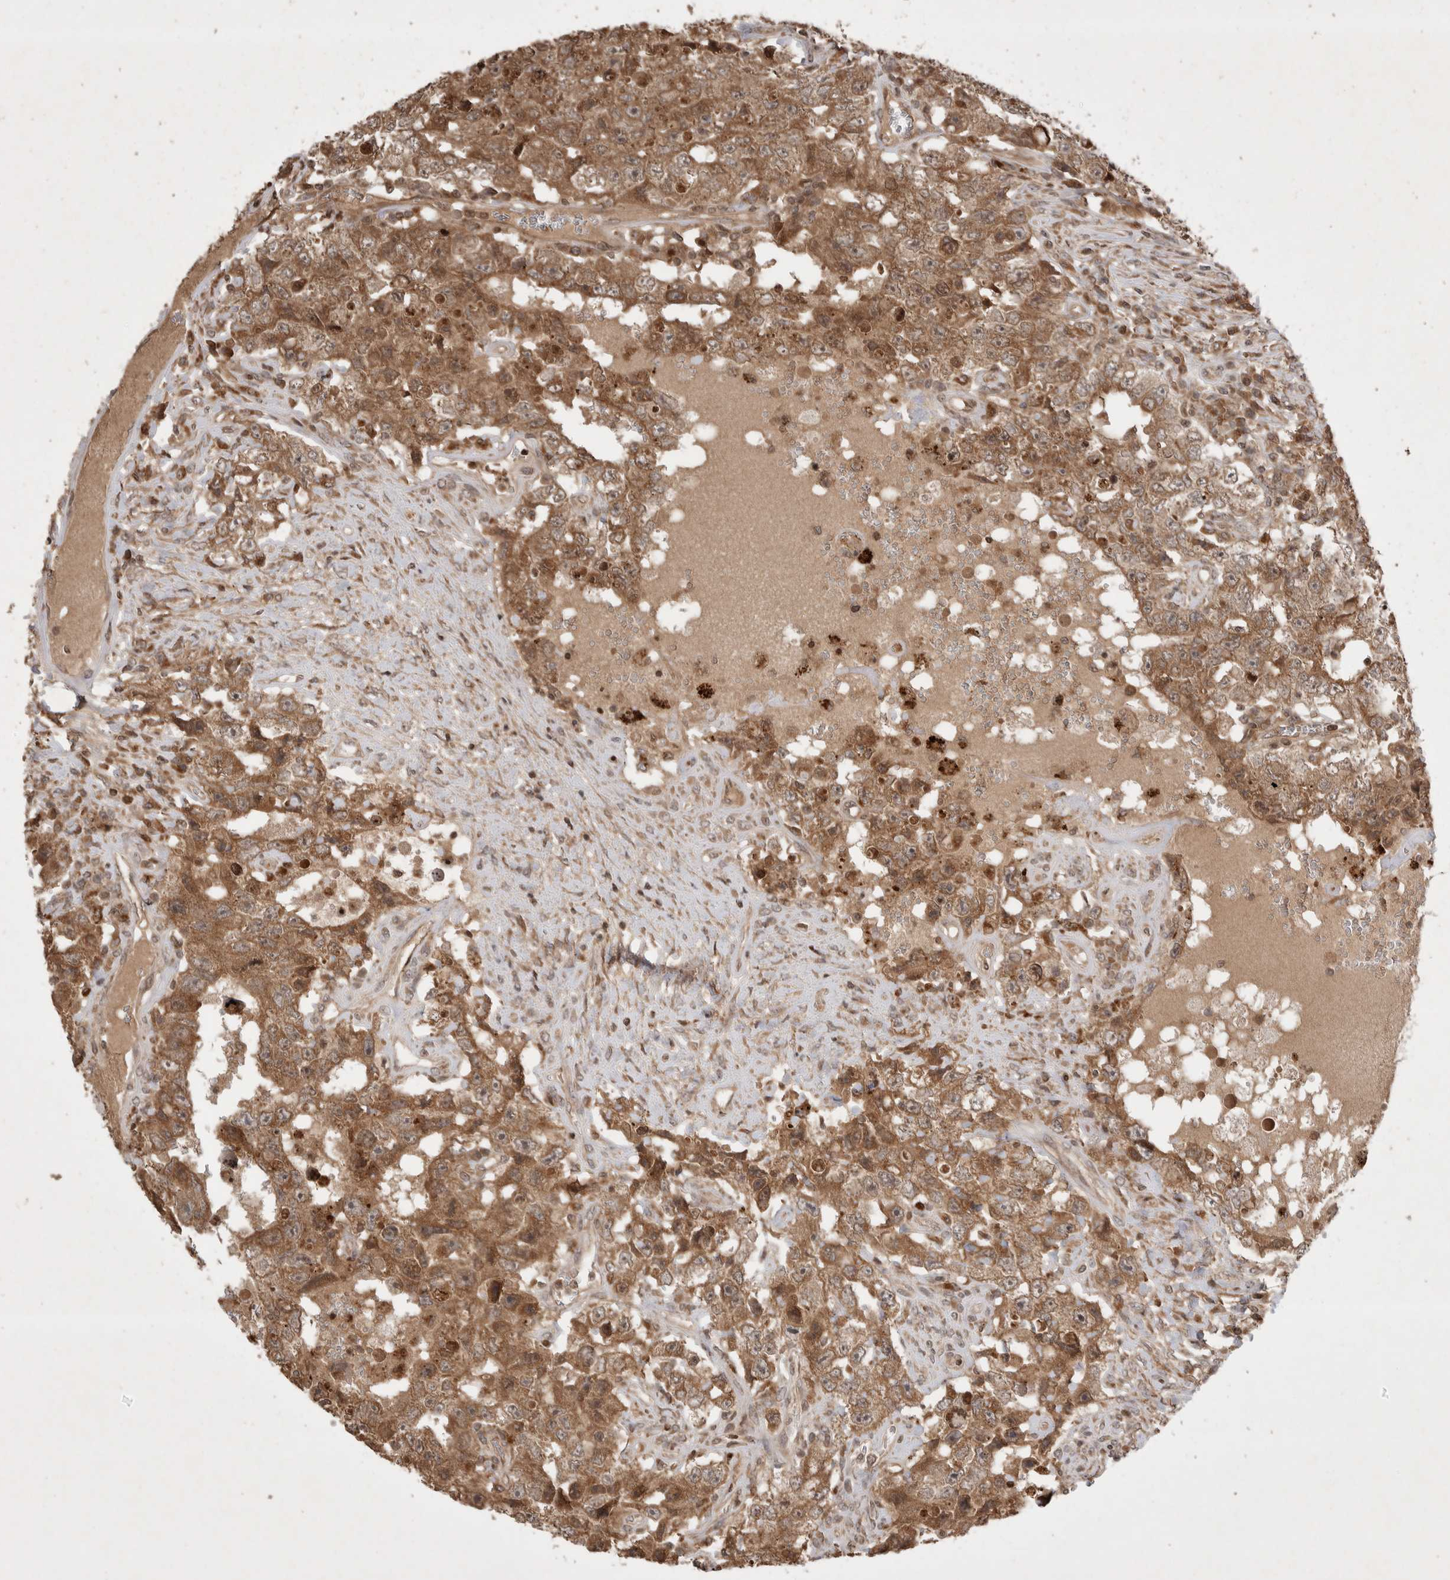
{"staining": {"intensity": "moderate", "quantity": ">75%", "location": "cytoplasmic/membranous"}, "tissue": "testis cancer", "cell_type": "Tumor cells", "image_type": "cancer", "snomed": [{"axis": "morphology", "description": "Carcinoma, Embryonal, NOS"}, {"axis": "topography", "description": "Testis"}], "caption": "The immunohistochemical stain shows moderate cytoplasmic/membranous staining in tumor cells of testis cancer tissue.", "gene": "FAM221A", "patient": {"sex": "male", "age": 26}}